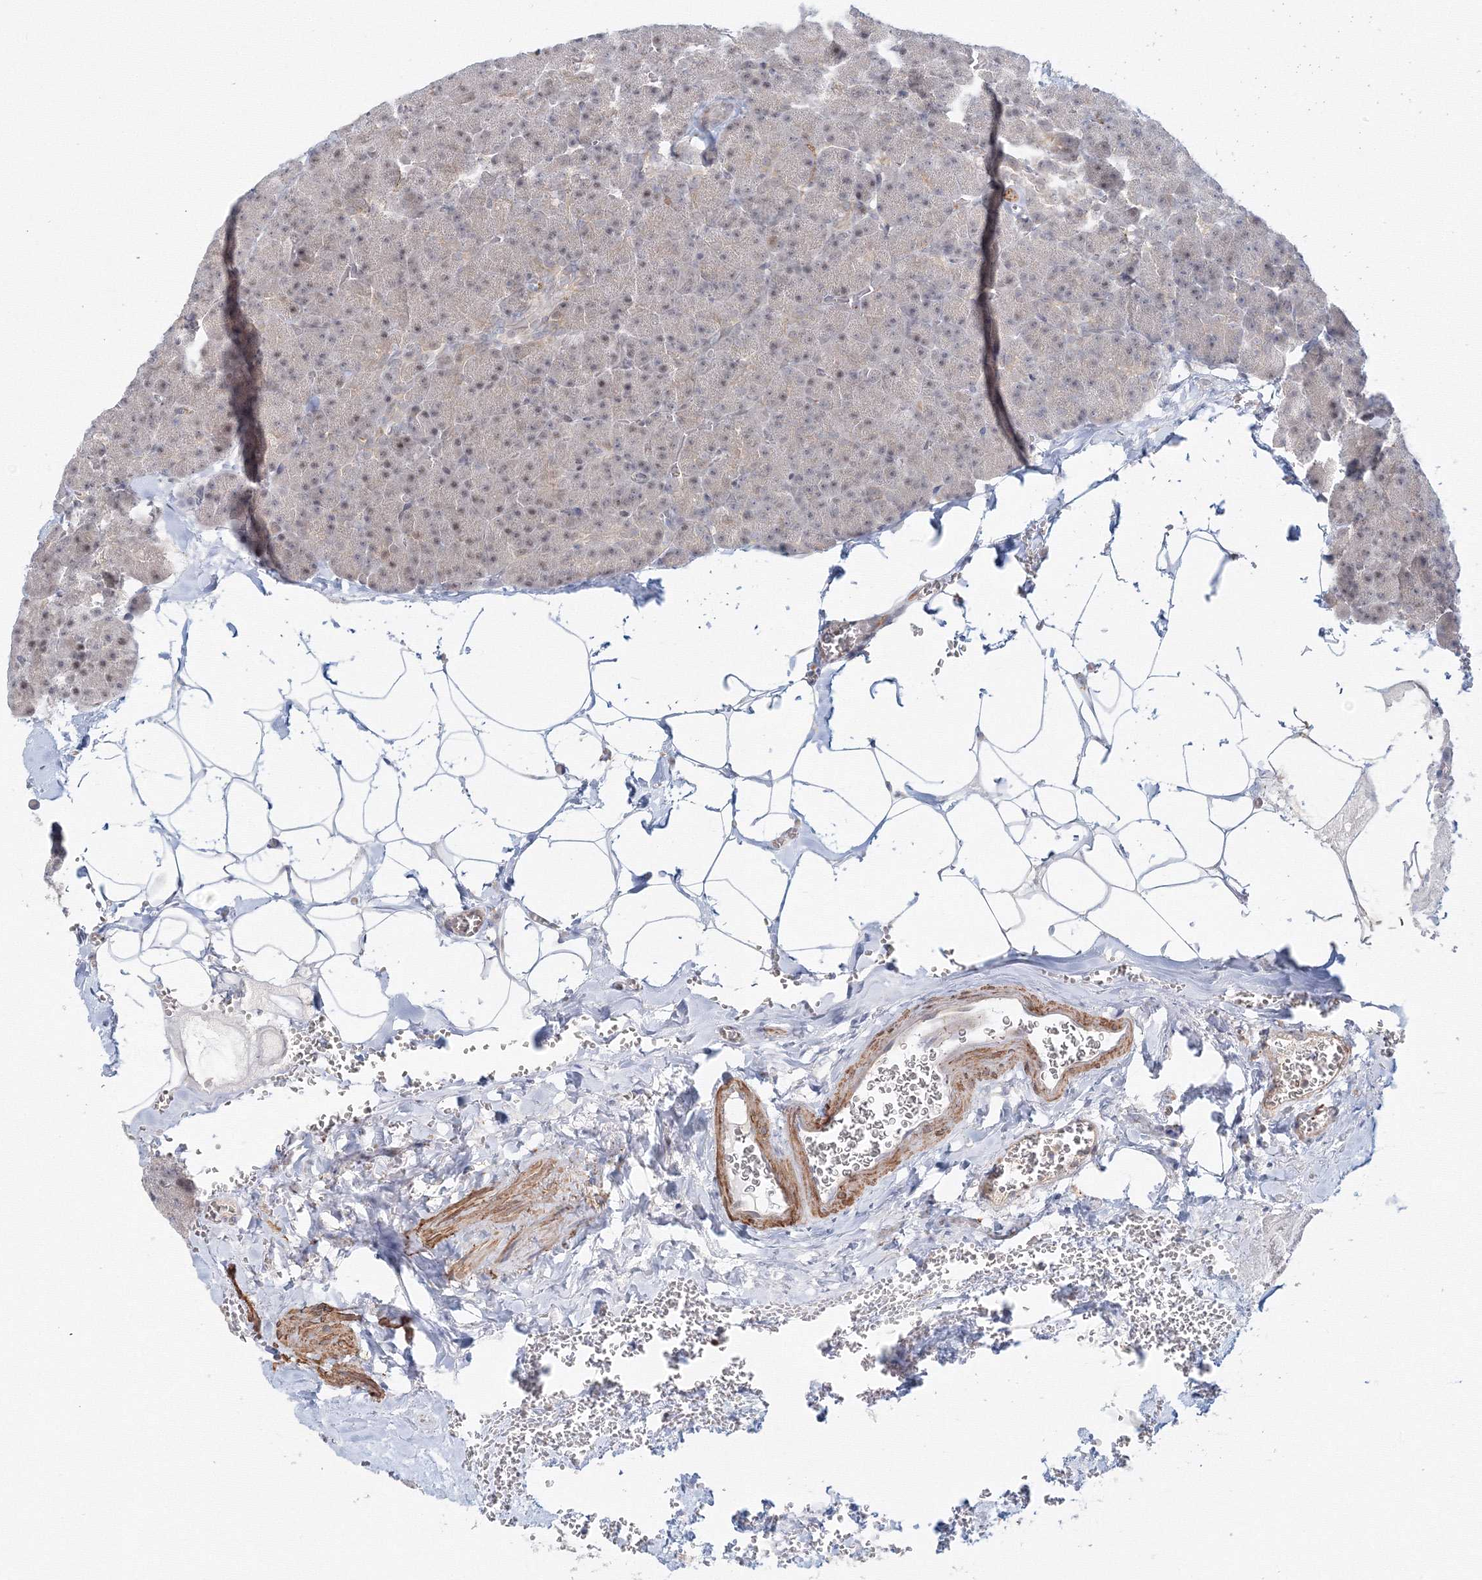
{"staining": {"intensity": "moderate", "quantity": "25%-75%", "location": "nuclear"}, "tissue": "pancreas", "cell_type": "Exocrine glandular cells", "image_type": "normal", "snomed": [{"axis": "morphology", "description": "Normal tissue, NOS"}, {"axis": "morphology", "description": "Carcinoid, malignant, NOS"}, {"axis": "topography", "description": "Pancreas"}], "caption": "Brown immunohistochemical staining in benign human pancreas reveals moderate nuclear positivity in approximately 25%-75% of exocrine glandular cells. (brown staining indicates protein expression, while blue staining denotes nuclei).", "gene": "ARHGAP21", "patient": {"sex": "female", "age": 35}}